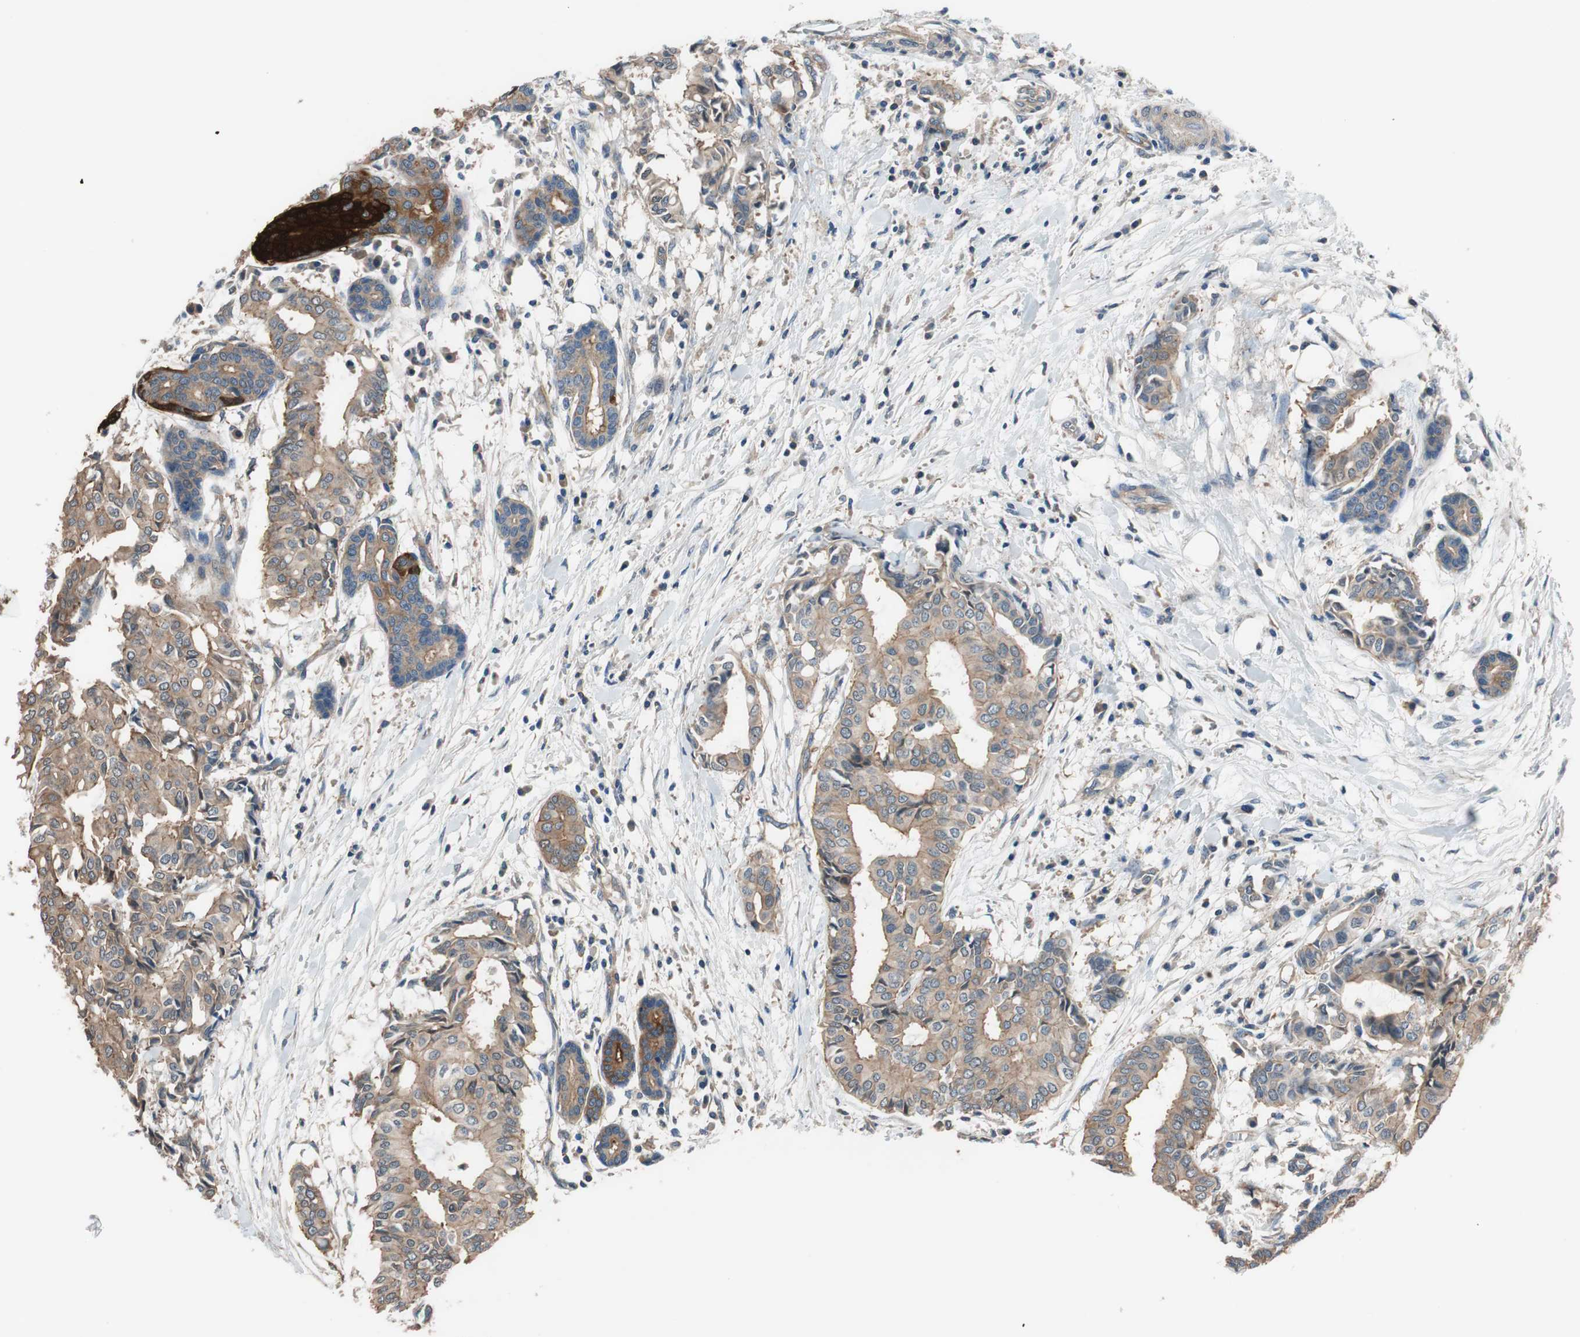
{"staining": {"intensity": "strong", "quantity": "<25%", "location": "cytoplasmic/membranous"}, "tissue": "head and neck cancer", "cell_type": "Tumor cells", "image_type": "cancer", "snomed": [{"axis": "morphology", "description": "Adenocarcinoma, NOS"}, {"axis": "topography", "description": "Salivary gland"}, {"axis": "topography", "description": "Head-Neck"}], "caption": "Protein staining displays strong cytoplasmic/membranous staining in about <25% of tumor cells in head and neck adenocarcinoma. The protein of interest is shown in brown color, while the nuclei are stained blue.", "gene": "CALML3", "patient": {"sex": "female", "age": 59}}